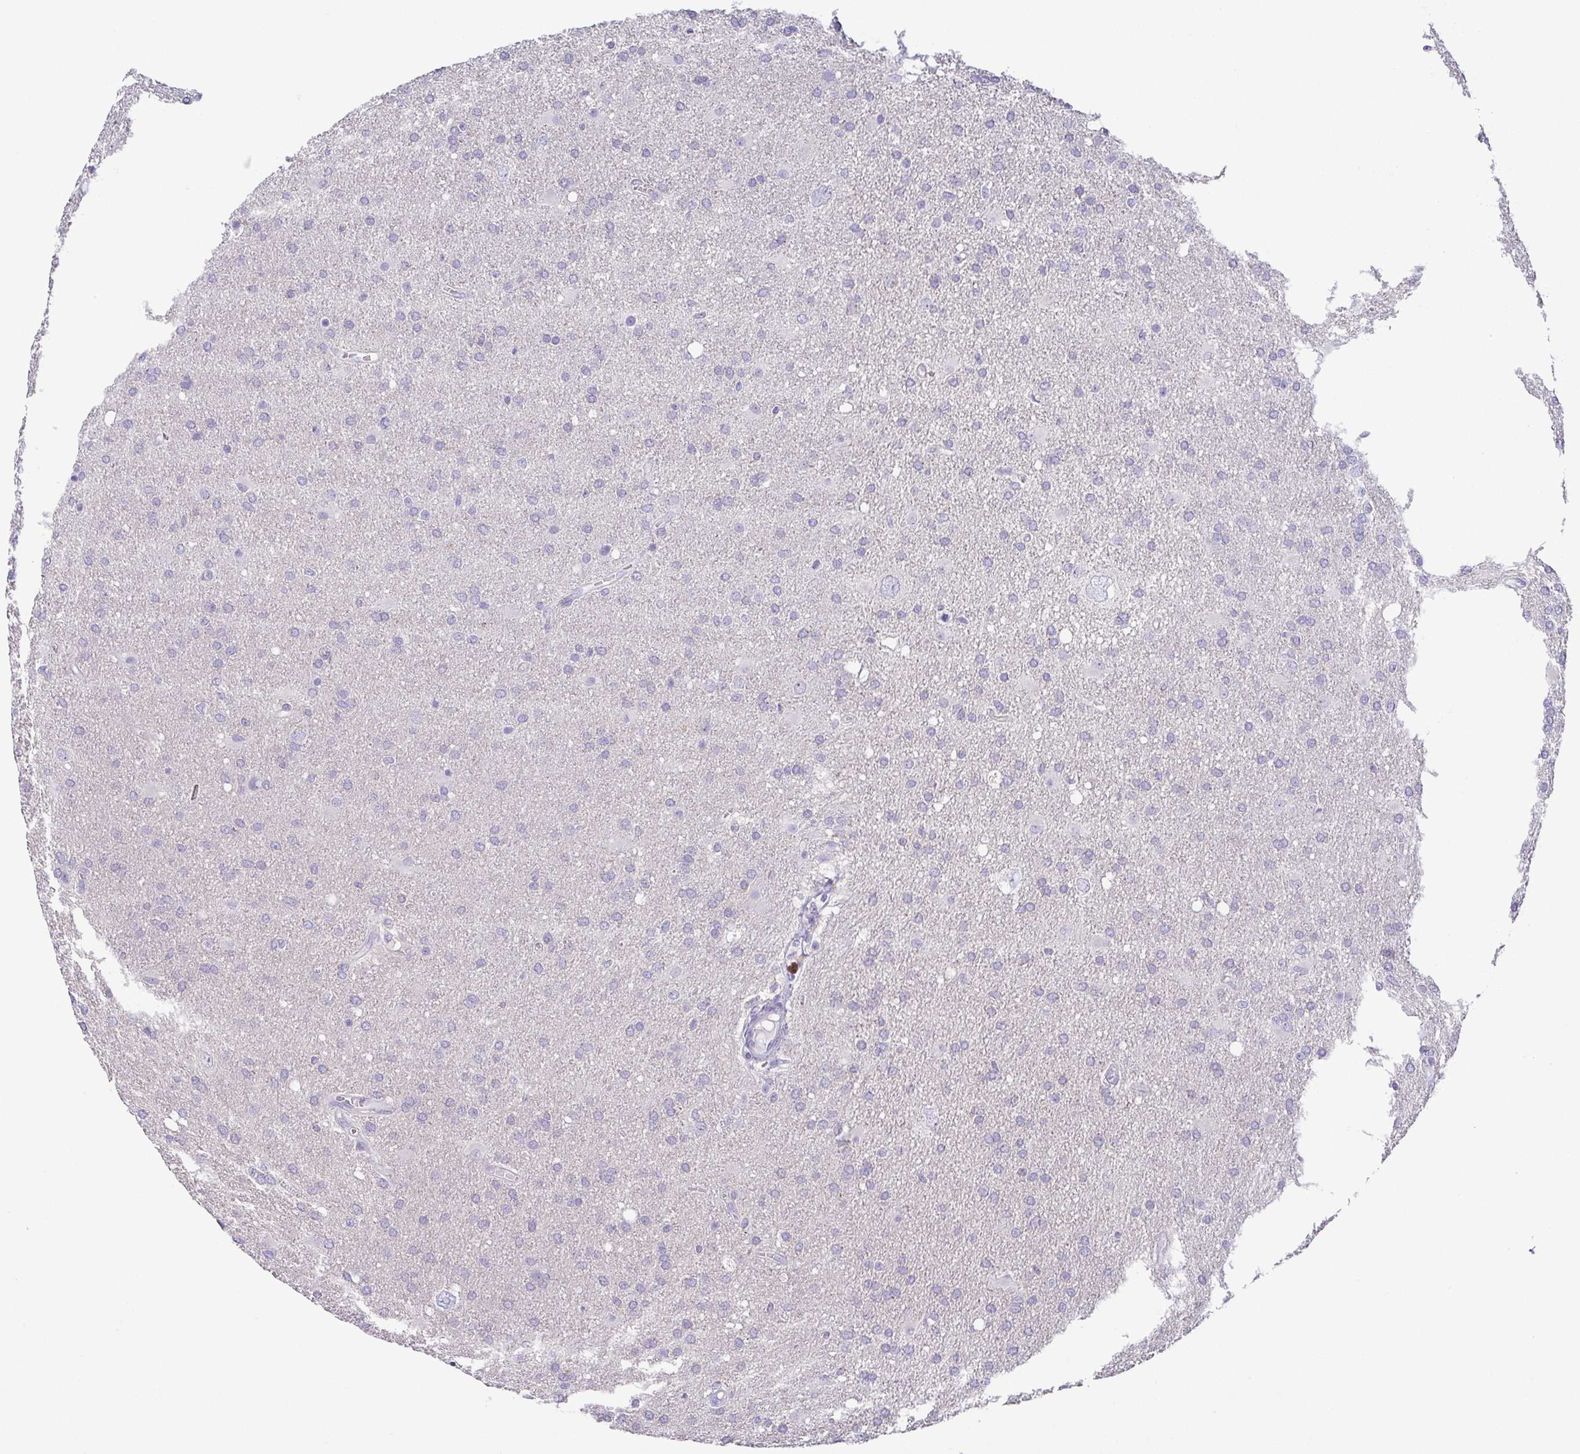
{"staining": {"intensity": "negative", "quantity": "none", "location": "none"}, "tissue": "glioma", "cell_type": "Tumor cells", "image_type": "cancer", "snomed": [{"axis": "morphology", "description": "Glioma, malignant, Low grade"}, {"axis": "topography", "description": "Brain"}], "caption": "DAB (3,3'-diaminobenzidine) immunohistochemical staining of glioma reveals no significant staining in tumor cells. Brightfield microscopy of immunohistochemistry (IHC) stained with DAB (3,3'-diaminobenzidine) (brown) and hematoxylin (blue), captured at high magnification.", "gene": "PKDREJ", "patient": {"sex": "male", "age": 66}}